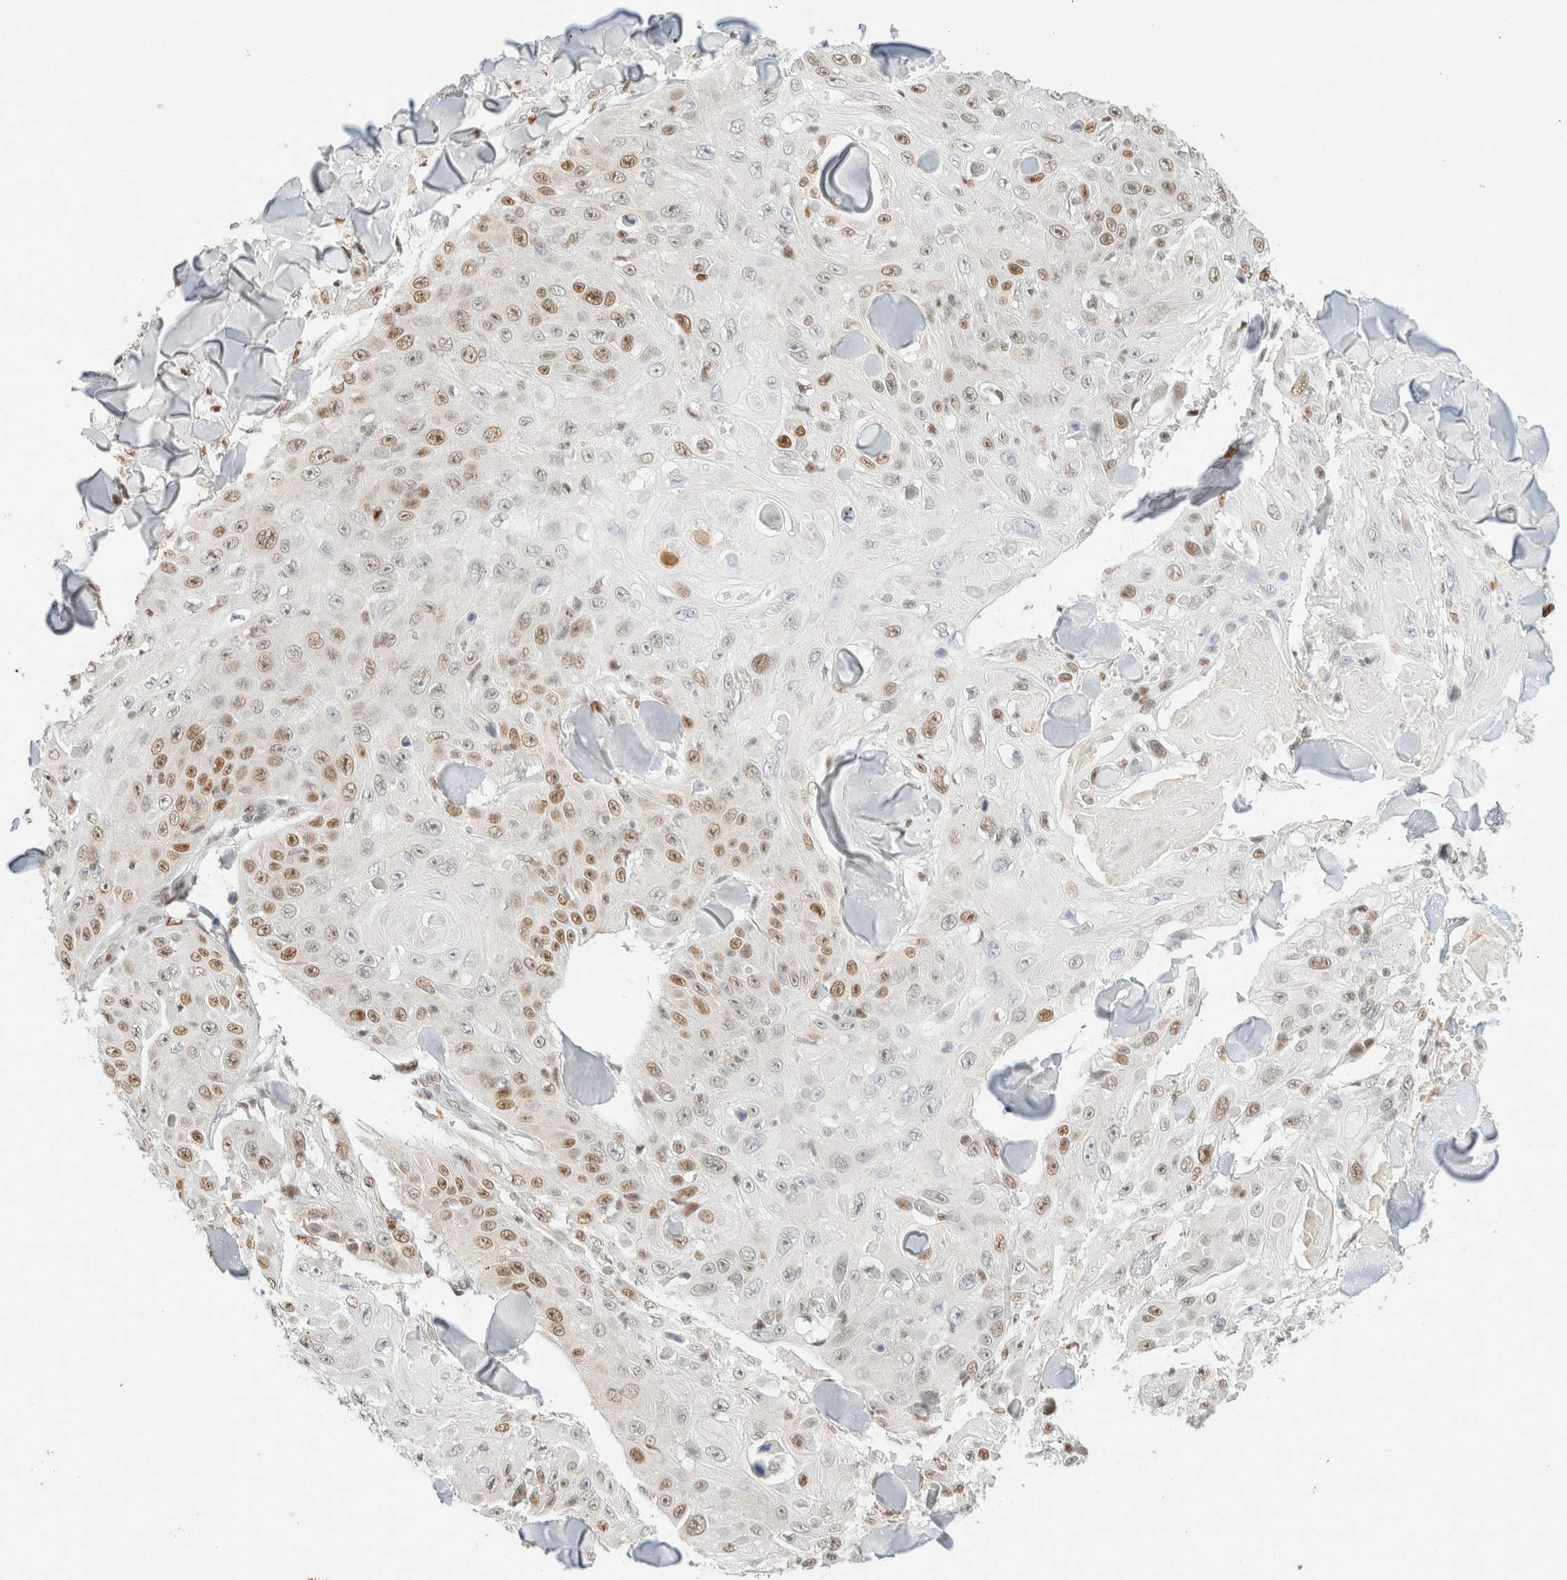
{"staining": {"intensity": "moderate", "quantity": ">75%", "location": "nuclear"}, "tissue": "skin cancer", "cell_type": "Tumor cells", "image_type": "cancer", "snomed": [{"axis": "morphology", "description": "Squamous cell carcinoma, NOS"}, {"axis": "topography", "description": "Skin"}], "caption": "High-magnification brightfield microscopy of squamous cell carcinoma (skin) stained with DAB (3,3'-diaminobenzidine) (brown) and counterstained with hematoxylin (blue). tumor cells exhibit moderate nuclear positivity is appreciated in approximately>75% of cells. Nuclei are stained in blue.", "gene": "DDB2", "patient": {"sex": "male", "age": 86}}